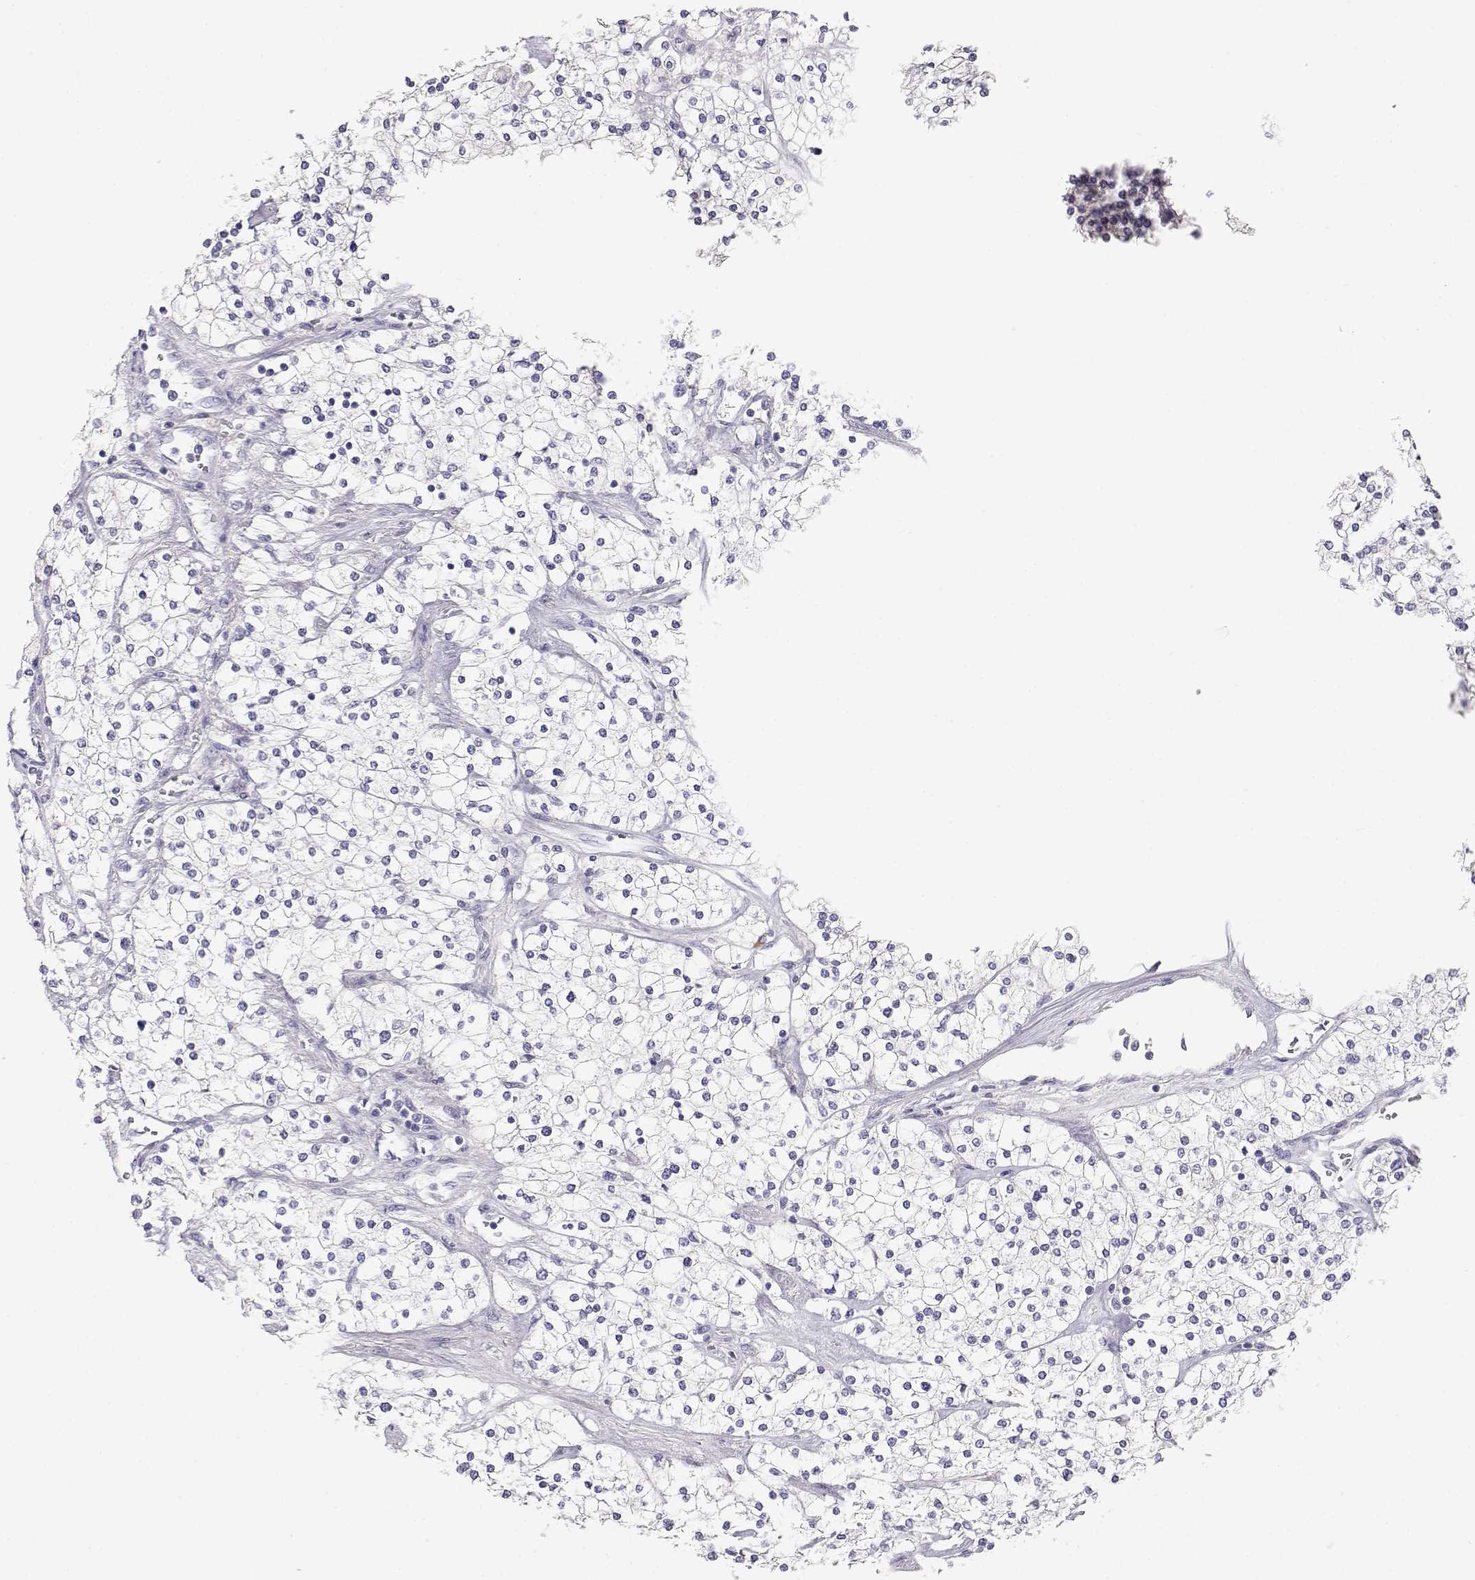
{"staining": {"intensity": "negative", "quantity": "none", "location": "none"}, "tissue": "renal cancer", "cell_type": "Tumor cells", "image_type": "cancer", "snomed": [{"axis": "morphology", "description": "Adenocarcinoma, NOS"}, {"axis": "topography", "description": "Kidney"}], "caption": "High magnification brightfield microscopy of renal cancer stained with DAB (3,3'-diaminobenzidine) (brown) and counterstained with hematoxylin (blue): tumor cells show no significant staining.", "gene": "GPR174", "patient": {"sex": "male", "age": 80}}